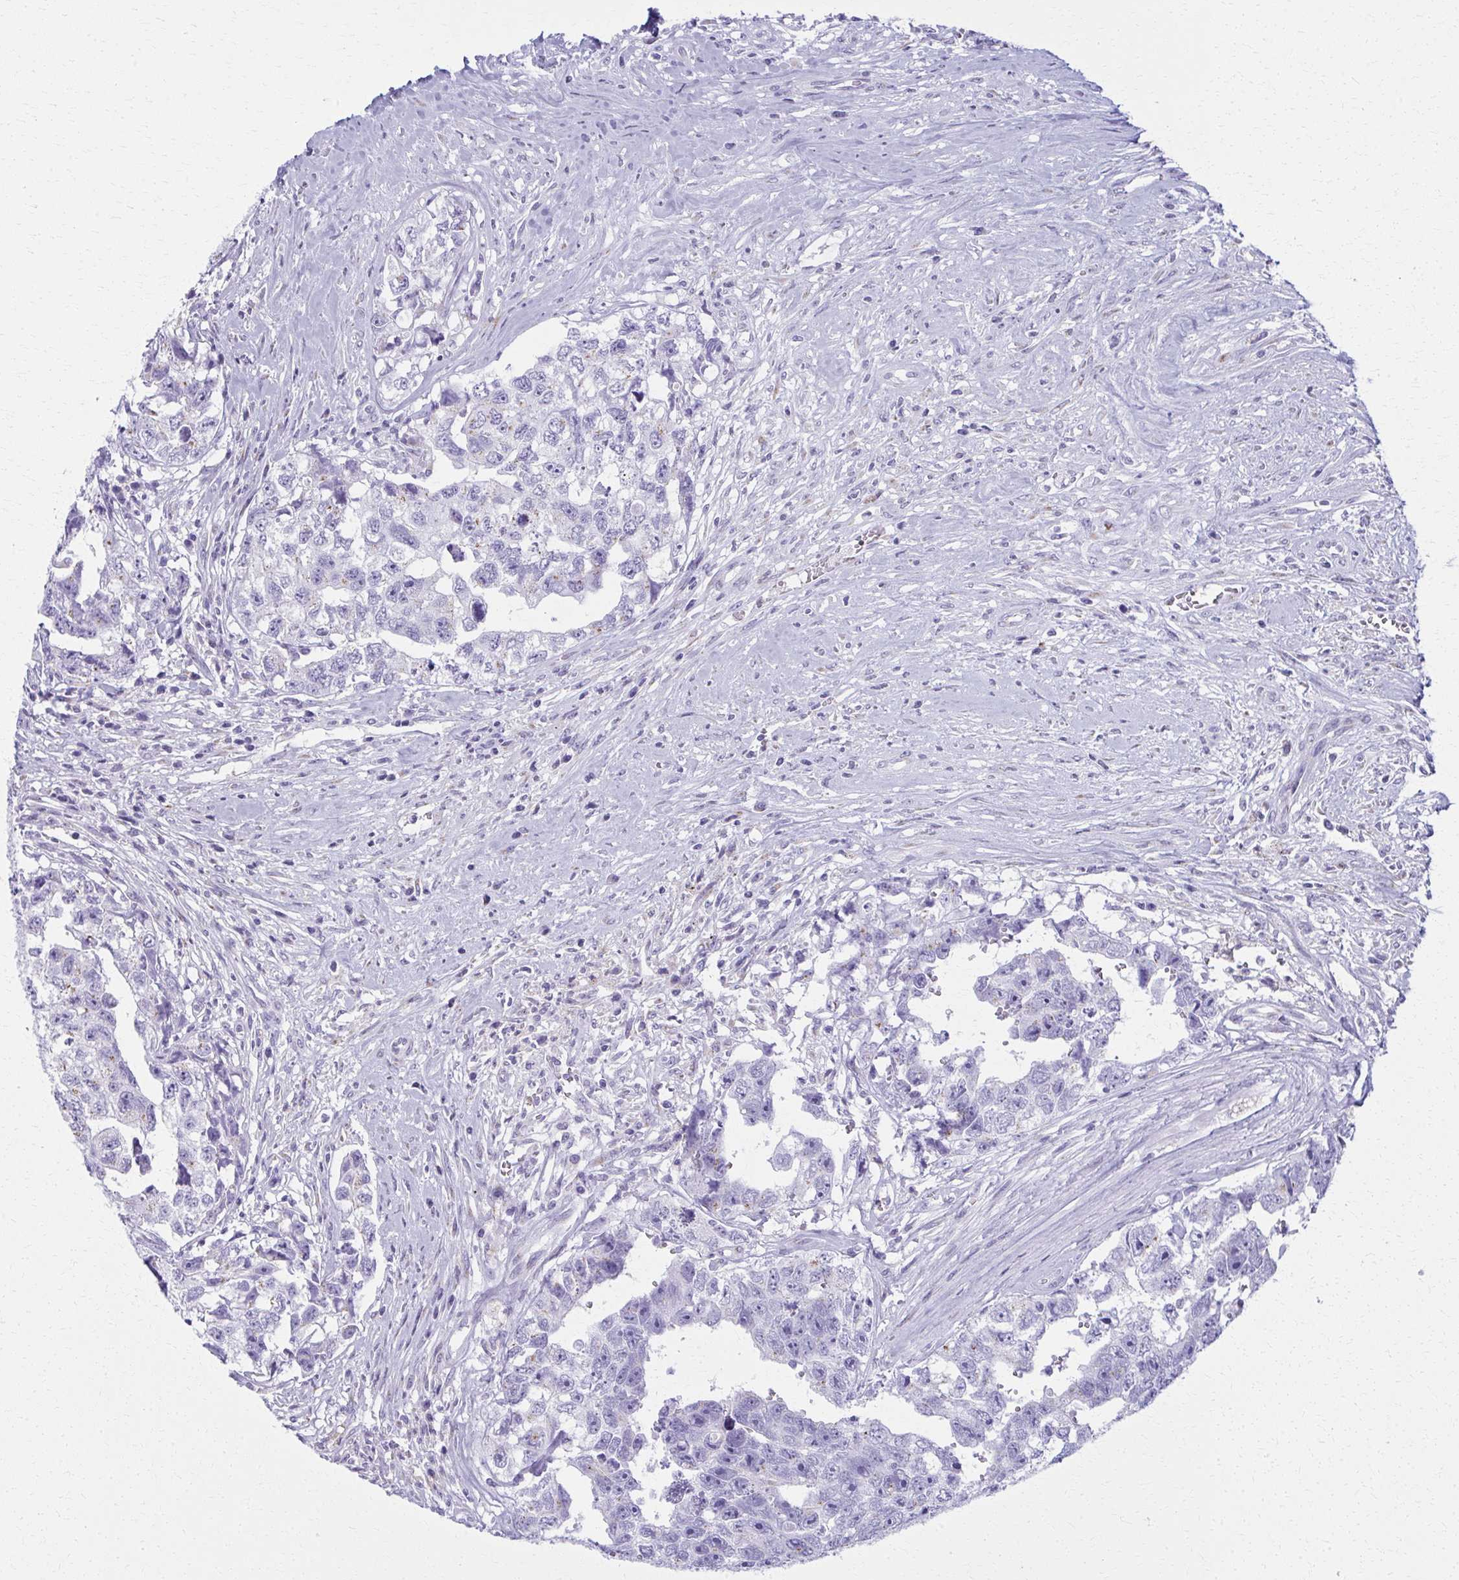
{"staining": {"intensity": "negative", "quantity": "none", "location": "none"}, "tissue": "testis cancer", "cell_type": "Tumor cells", "image_type": "cancer", "snomed": [{"axis": "morphology", "description": "Carcinoma, Embryonal, NOS"}, {"axis": "topography", "description": "Testis"}], "caption": "Tumor cells are negative for protein expression in human testis cancer.", "gene": "SCLY", "patient": {"sex": "male", "age": 22}}